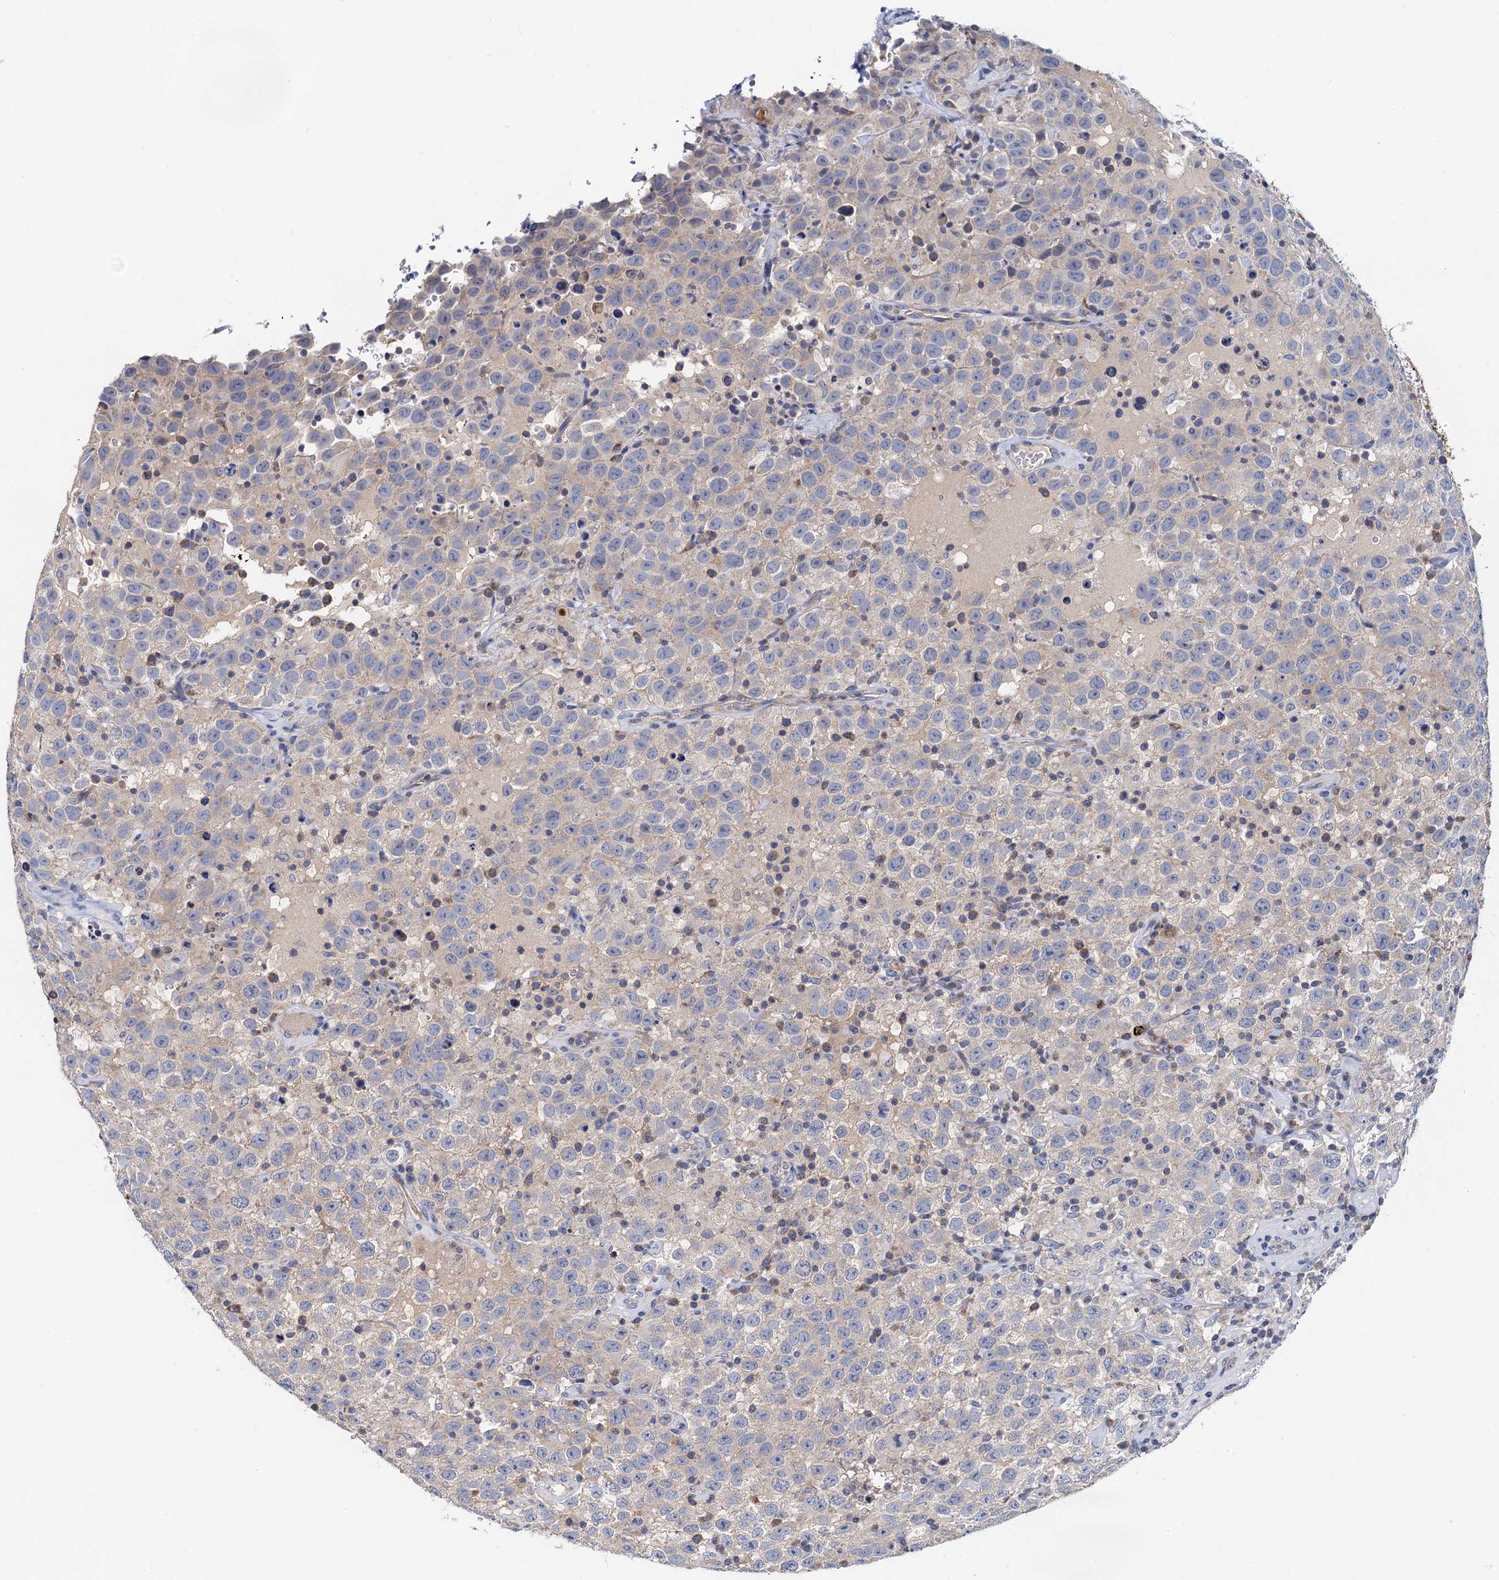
{"staining": {"intensity": "negative", "quantity": "none", "location": "none"}, "tissue": "testis cancer", "cell_type": "Tumor cells", "image_type": "cancer", "snomed": [{"axis": "morphology", "description": "Seminoma, NOS"}, {"axis": "topography", "description": "Testis"}], "caption": "The immunohistochemistry micrograph has no significant staining in tumor cells of seminoma (testis) tissue. (DAB (3,3'-diaminobenzidine) immunohistochemistry with hematoxylin counter stain).", "gene": "MRPL48", "patient": {"sex": "male", "age": 41}}